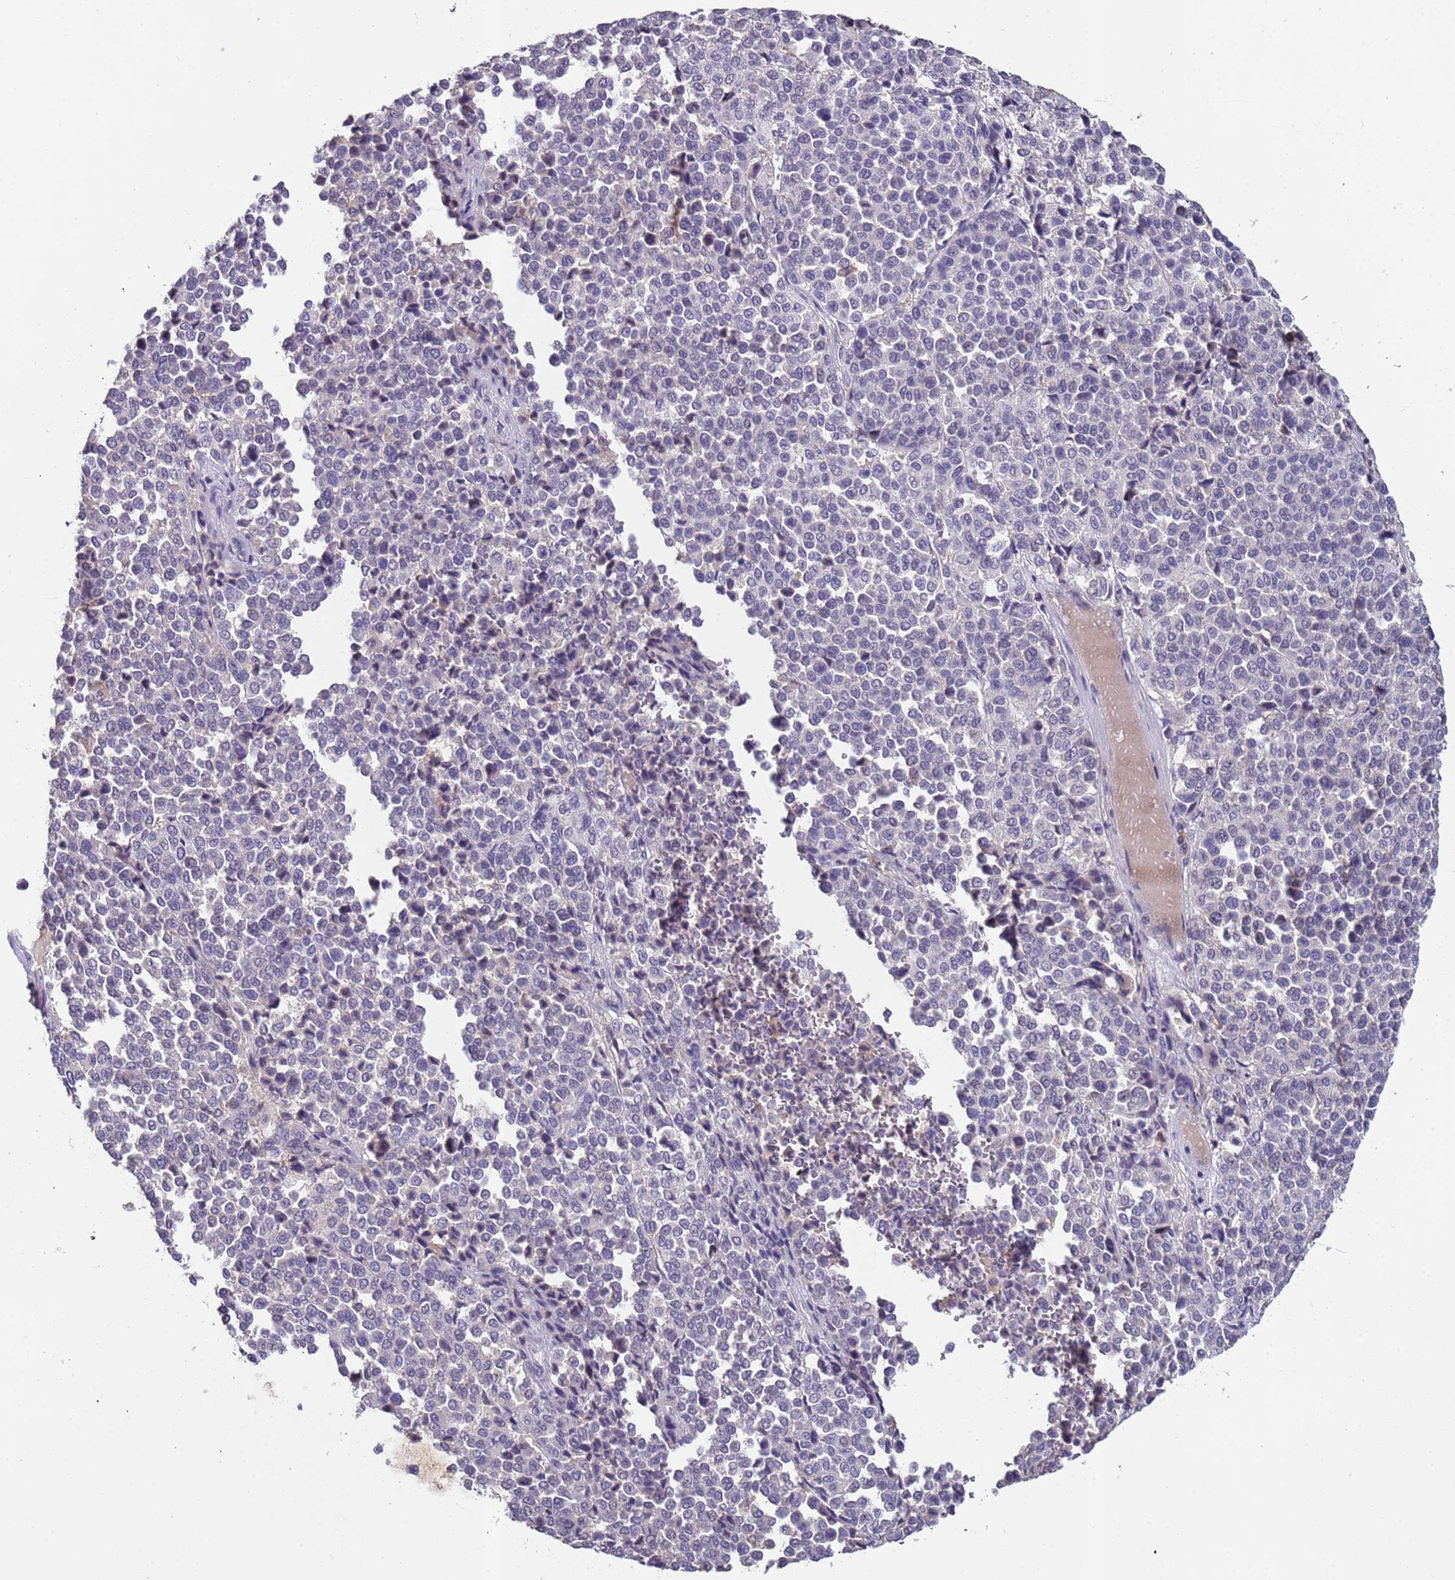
{"staining": {"intensity": "negative", "quantity": "none", "location": "none"}, "tissue": "melanoma", "cell_type": "Tumor cells", "image_type": "cancer", "snomed": [{"axis": "morphology", "description": "Malignant melanoma, Metastatic site"}, {"axis": "topography", "description": "Pancreas"}], "caption": "Melanoma was stained to show a protein in brown. There is no significant positivity in tumor cells.", "gene": "ZNF248", "patient": {"sex": "female", "age": 30}}